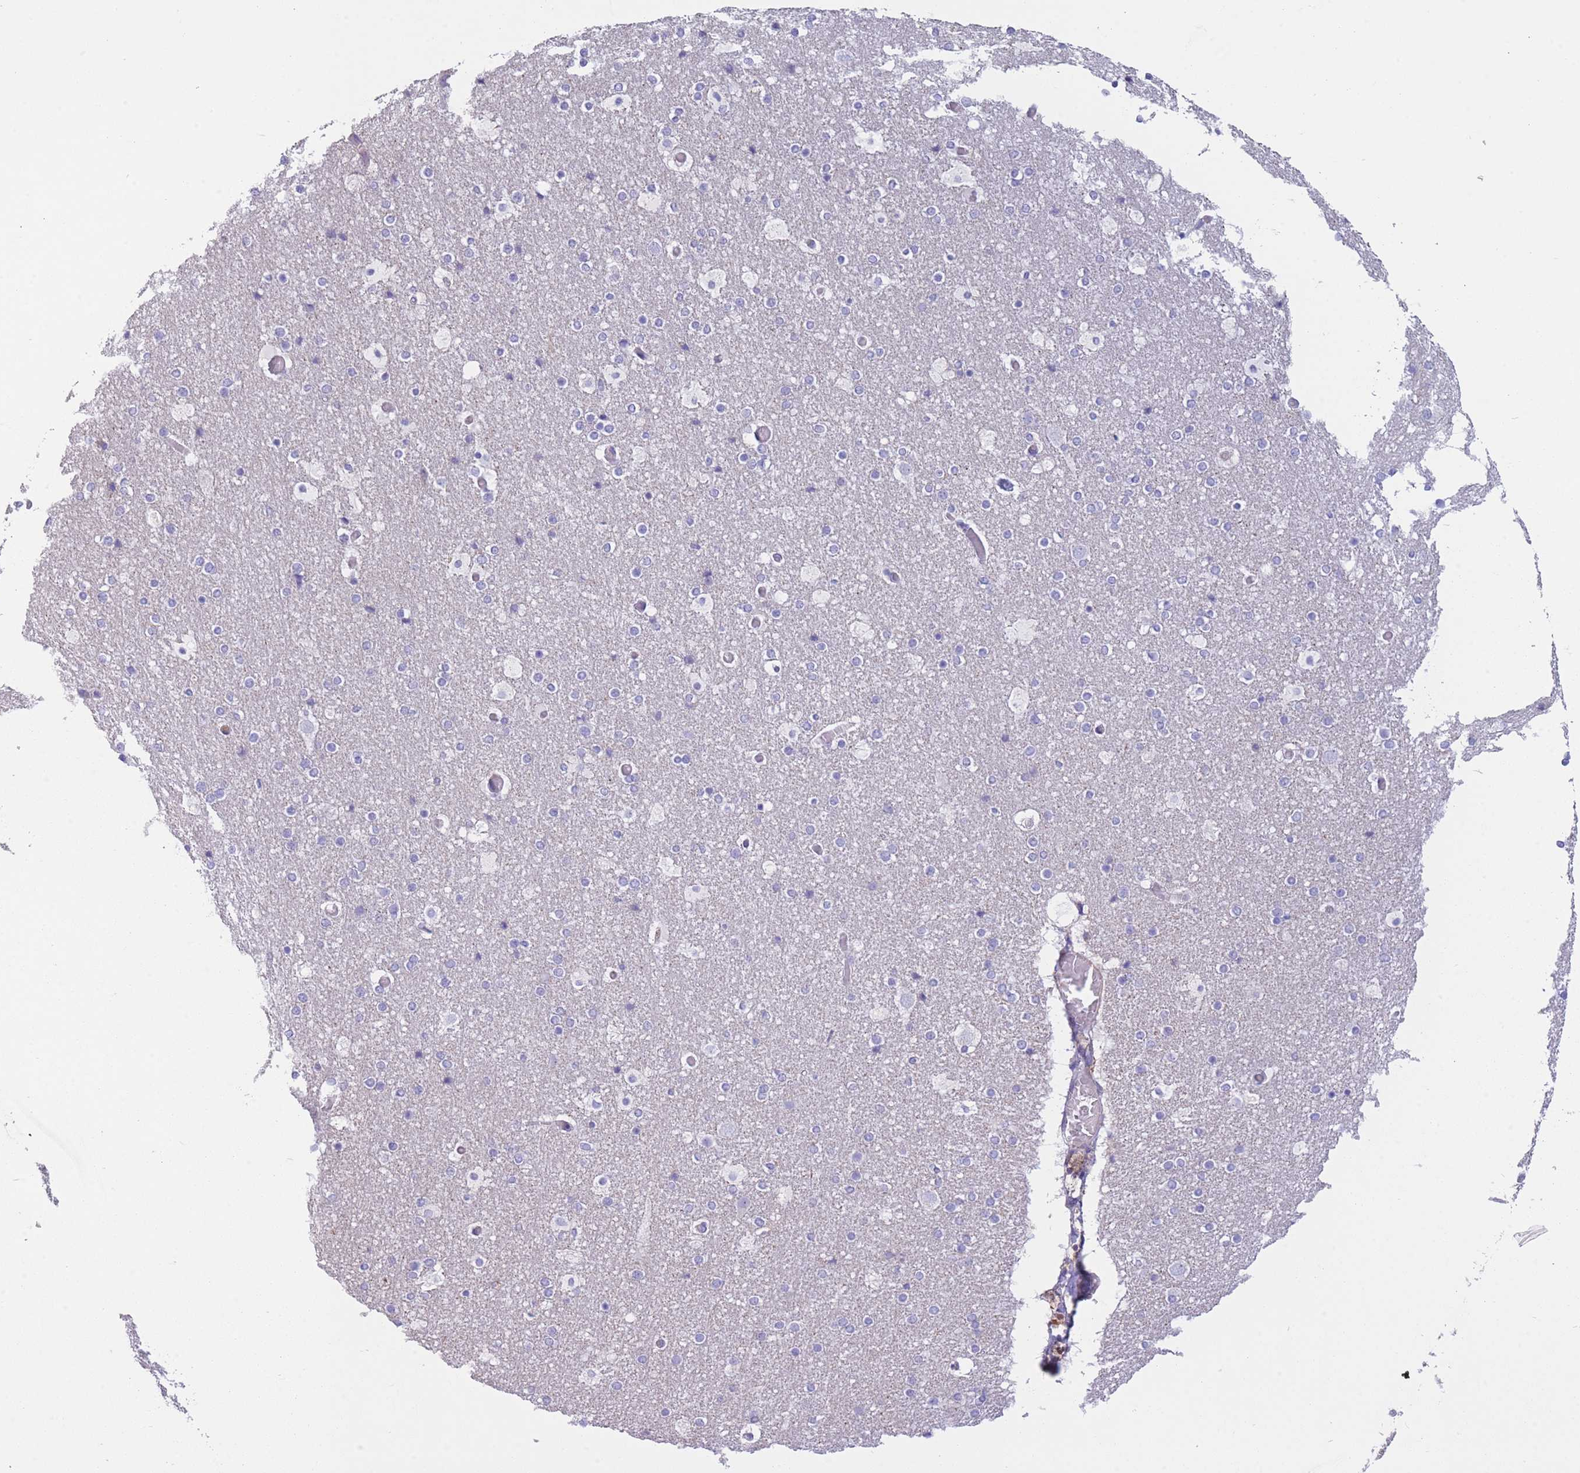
{"staining": {"intensity": "negative", "quantity": "none", "location": "none"}, "tissue": "cerebral cortex", "cell_type": "Endothelial cells", "image_type": "normal", "snomed": [{"axis": "morphology", "description": "Normal tissue, NOS"}, {"axis": "topography", "description": "Cerebral cortex"}], "caption": "Immunohistochemistry histopathology image of unremarkable cerebral cortex stained for a protein (brown), which demonstrates no positivity in endothelial cells.", "gene": "PDHA1", "patient": {"sex": "male", "age": 57}}